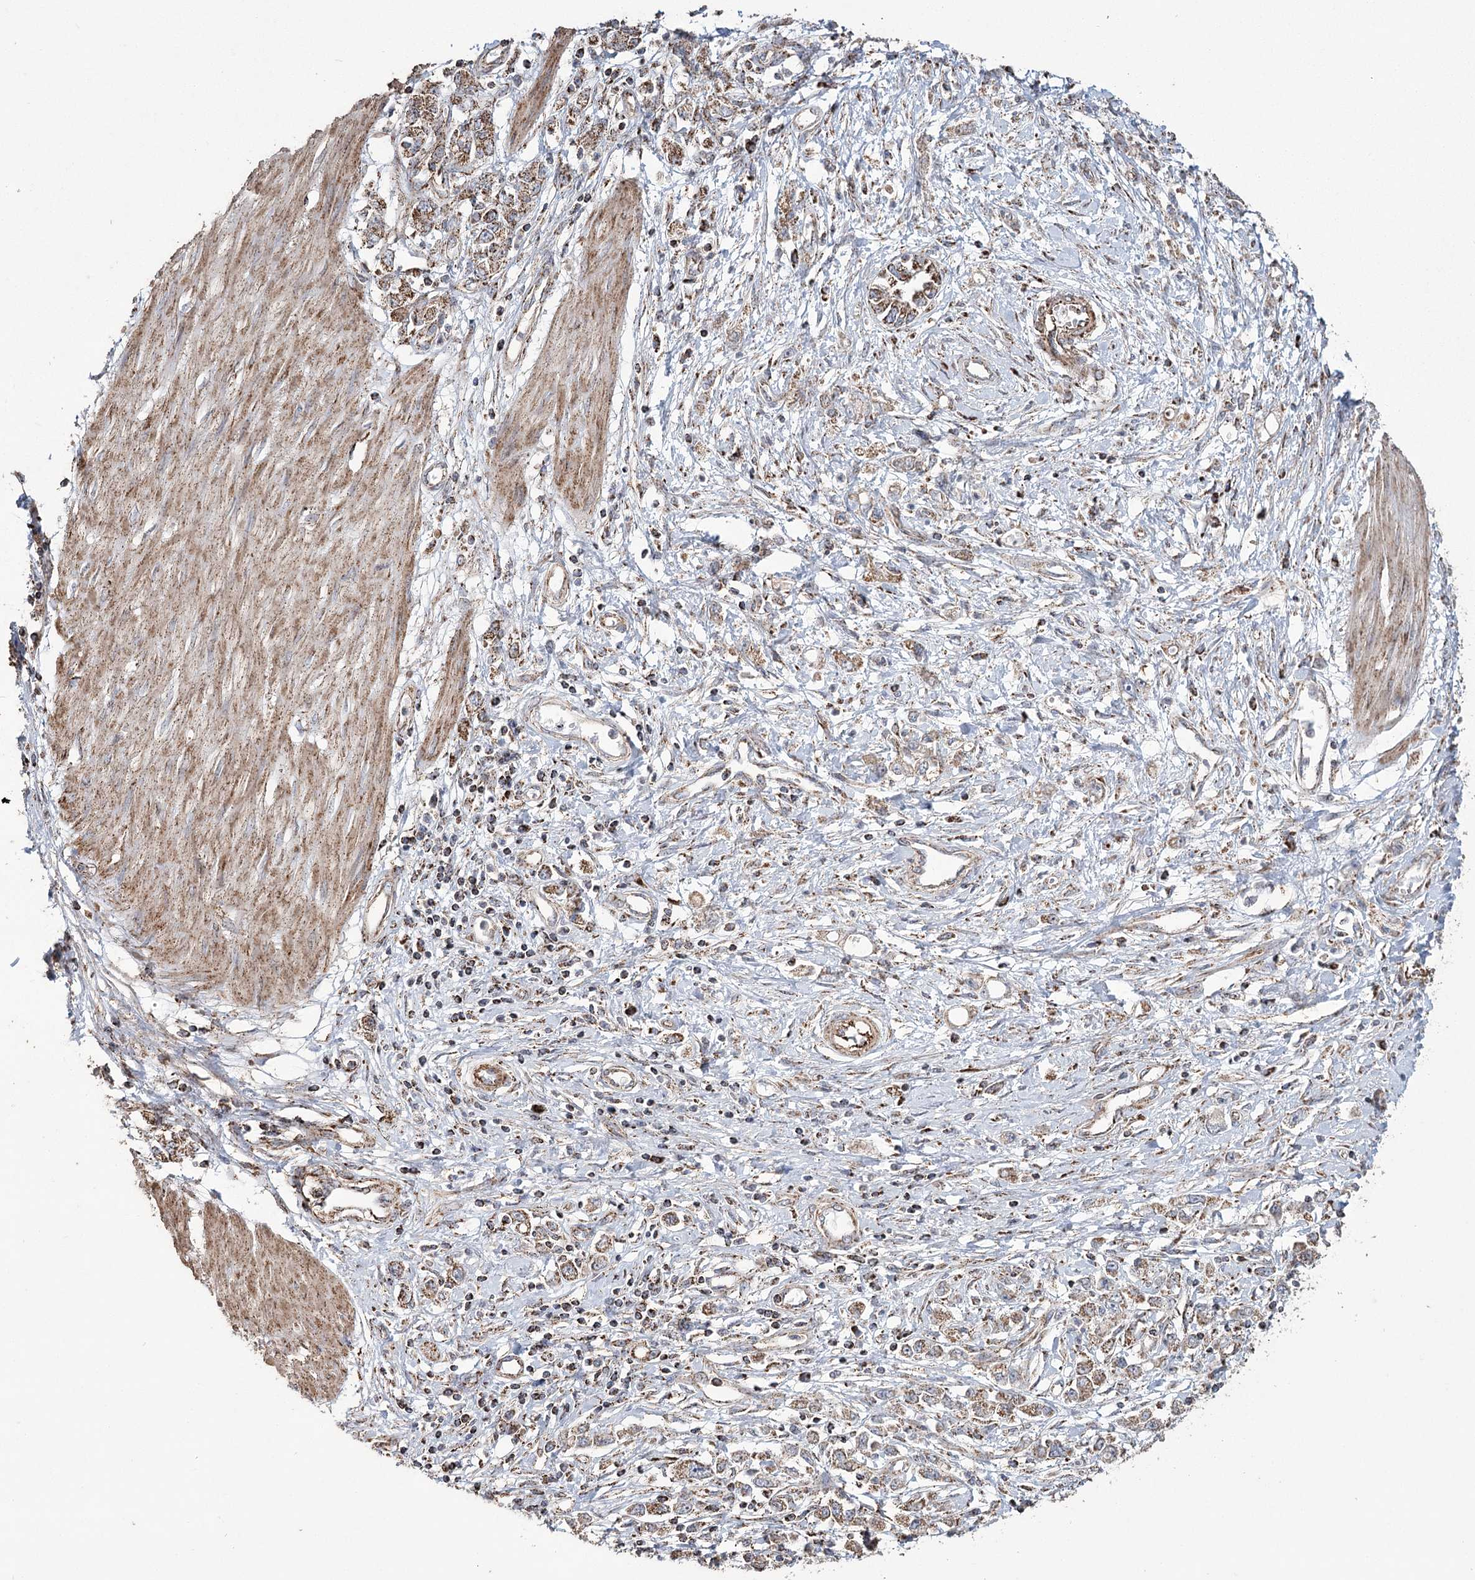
{"staining": {"intensity": "moderate", "quantity": ">75%", "location": "cytoplasmic/membranous"}, "tissue": "stomach cancer", "cell_type": "Tumor cells", "image_type": "cancer", "snomed": [{"axis": "morphology", "description": "Adenocarcinoma, NOS"}, {"axis": "topography", "description": "Stomach"}], "caption": "IHC of stomach cancer displays medium levels of moderate cytoplasmic/membranous positivity in about >75% of tumor cells. (Brightfield microscopy of DAB IHC at high magnification).", "gene": "RANBP3L", "patient": {"sex": "female", "age": 76}}